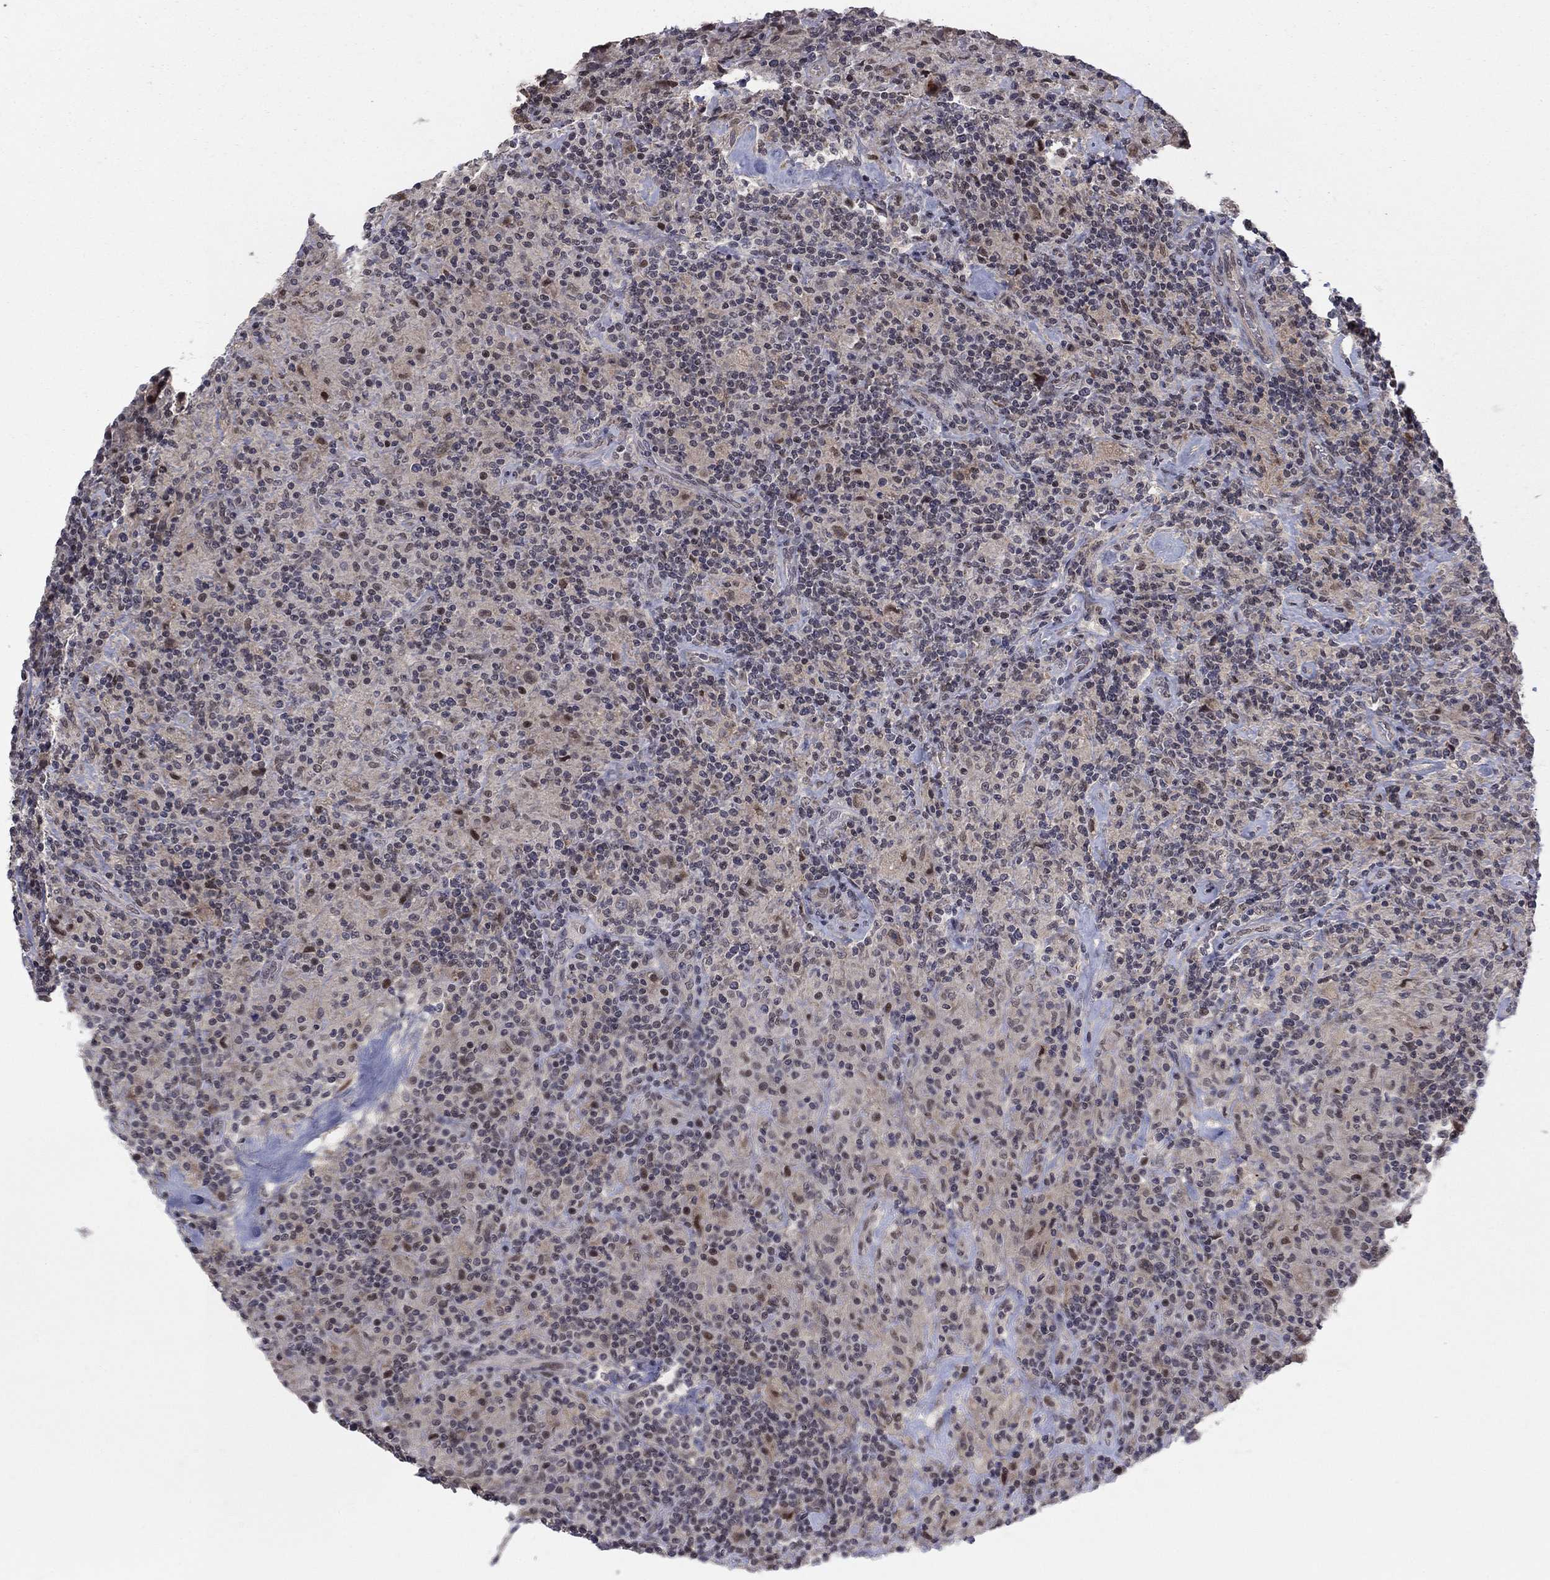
{"staining": {"intensity": "negative", "quantity": "none", "location": "none"}, "tissue": "lymphoma", "cell_type": "Tumor cells", "image_type": "cancer", "snomed": [{"axis": "morphology", "description": "Hodgkin's disease, NOS"}, {"axis": "topography", "description": "Lymph node"}], "caption": "Immunohistochemistry (IHC) image of human lymphoma stained for a protein (brown), which shows no staining in tumor cells. The staining was performed using DAB (3,3'-diaminobenzidine) to visualize the protein expression in brown, while the nuclei were stained in blue with hematoxylin (Magnification: 20x).", "gene": "ZNF395", "patient": {"sex": "male", "age": 70}}